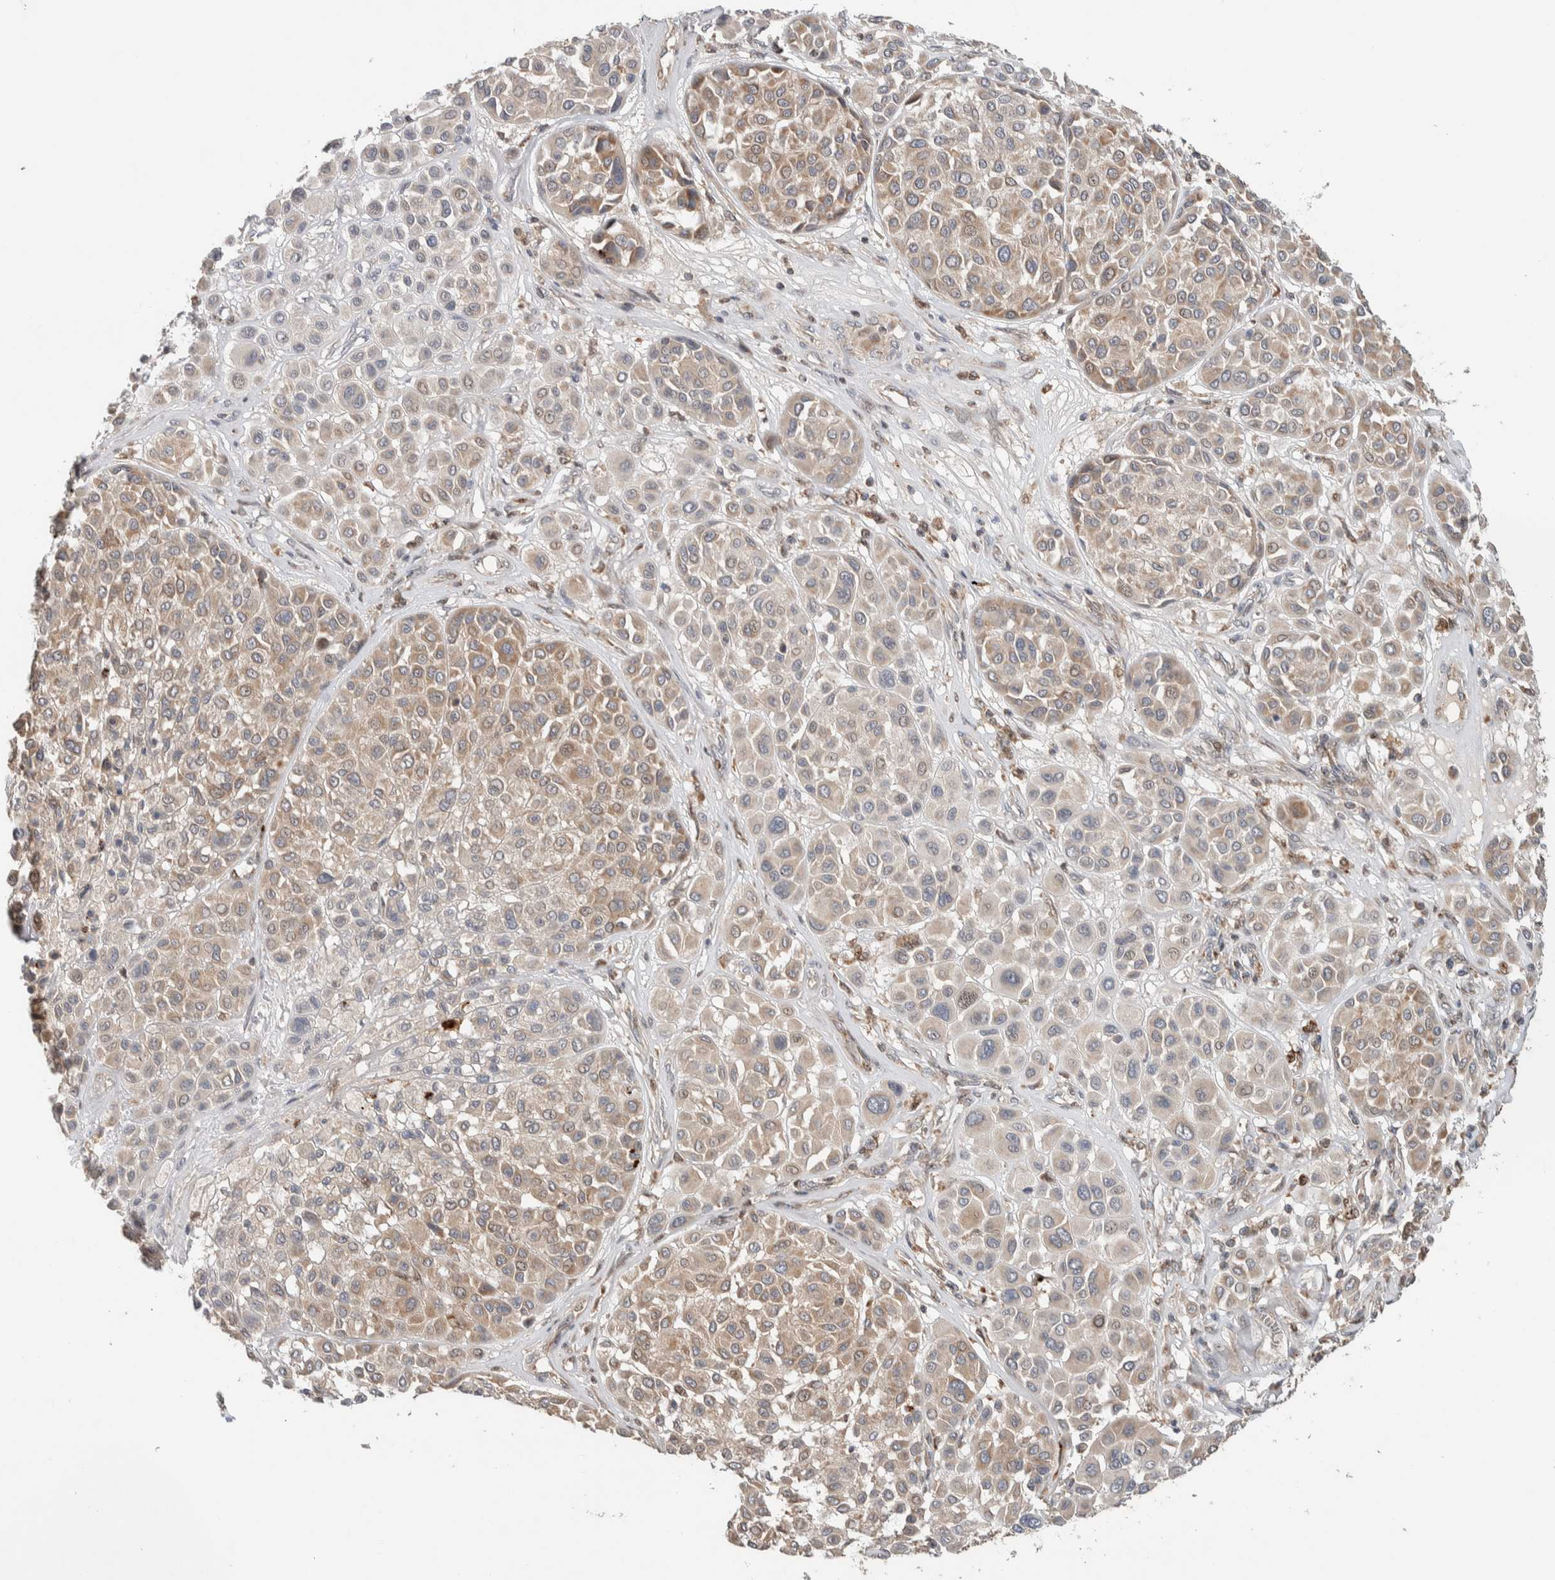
{"staining": {"intensity": "weak", "quantity": "25%-75%", "location": "cytoplasmic/membranous"}, "tissue": "melanoma", "cell_type": "Tumor cells", "image_type": "cancer", "snomed": [{"axis": "morphology", "description": "Malignant melanoma, Metastatic site"}, {"axis": "topography", "description": "Soft tissue"}], "caption": "Immunohistochemical staining of melanoma demonstrates low levels of weak cytoplasmic/membranous protein staining in approximately 25%-75% of tumor cells.", "gene": "VPS53", "patient": {"sex": "male", "age": 41}}